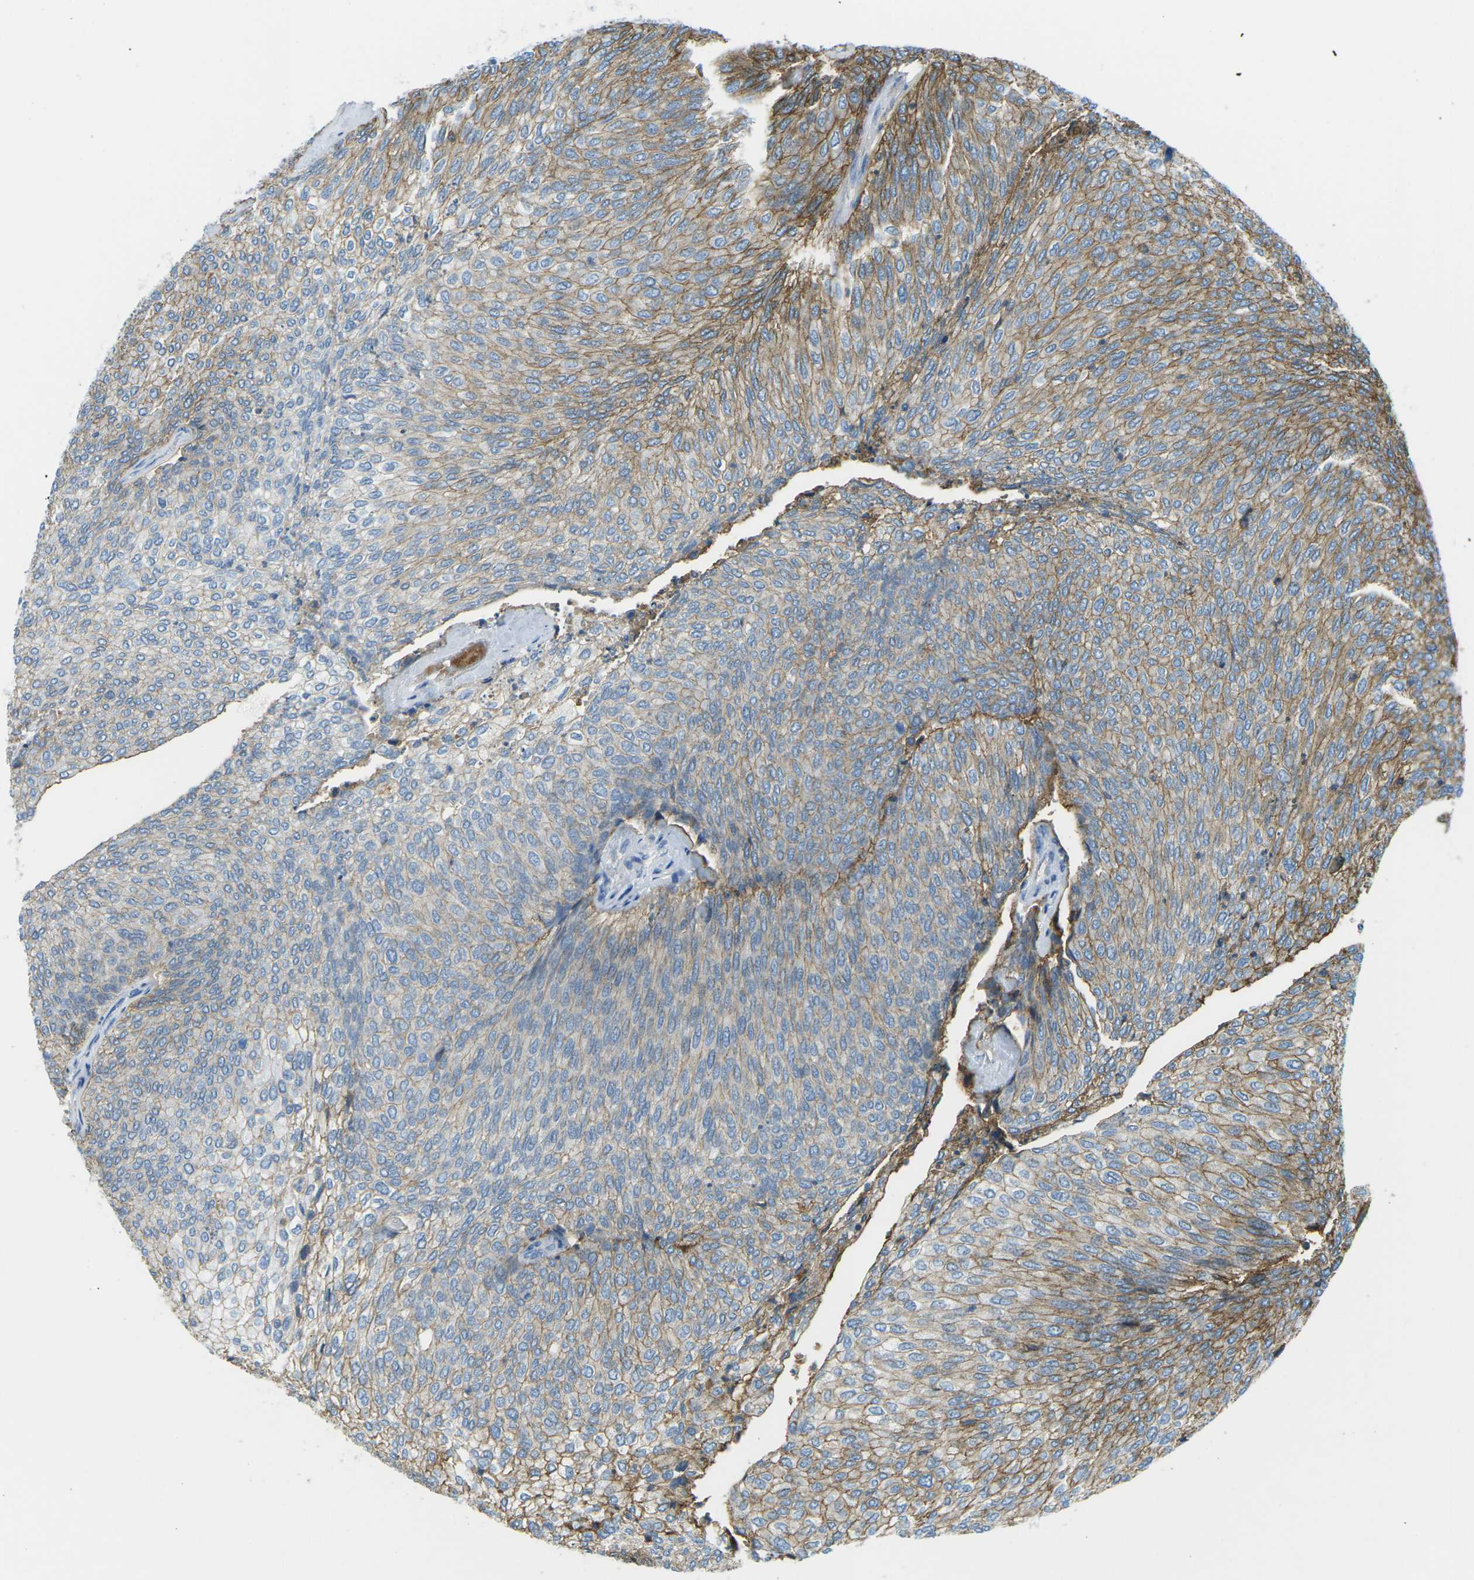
{"staining": {"intensity": "moderate", "quantity": ">75%", "location": "cytoplasmic/membranous"}, "tissue": "urothelial cancer", "cell_type": "Tumor cells", "image_type": "cancer", "snomed": [{"axis": "morphology", "description": "Urothelial carcinoma, Low grade"}, {"axis": "topography", "description": "Urinary bladder"}], "caption": "Protein staining by IHC exhibits moderate cytoplasmic/membranous expression in about >75% of tumor cells in urothelial carcinoma (low-grade).", "gene": "CD47", "patient": {"sex": "female", "age": 79}}